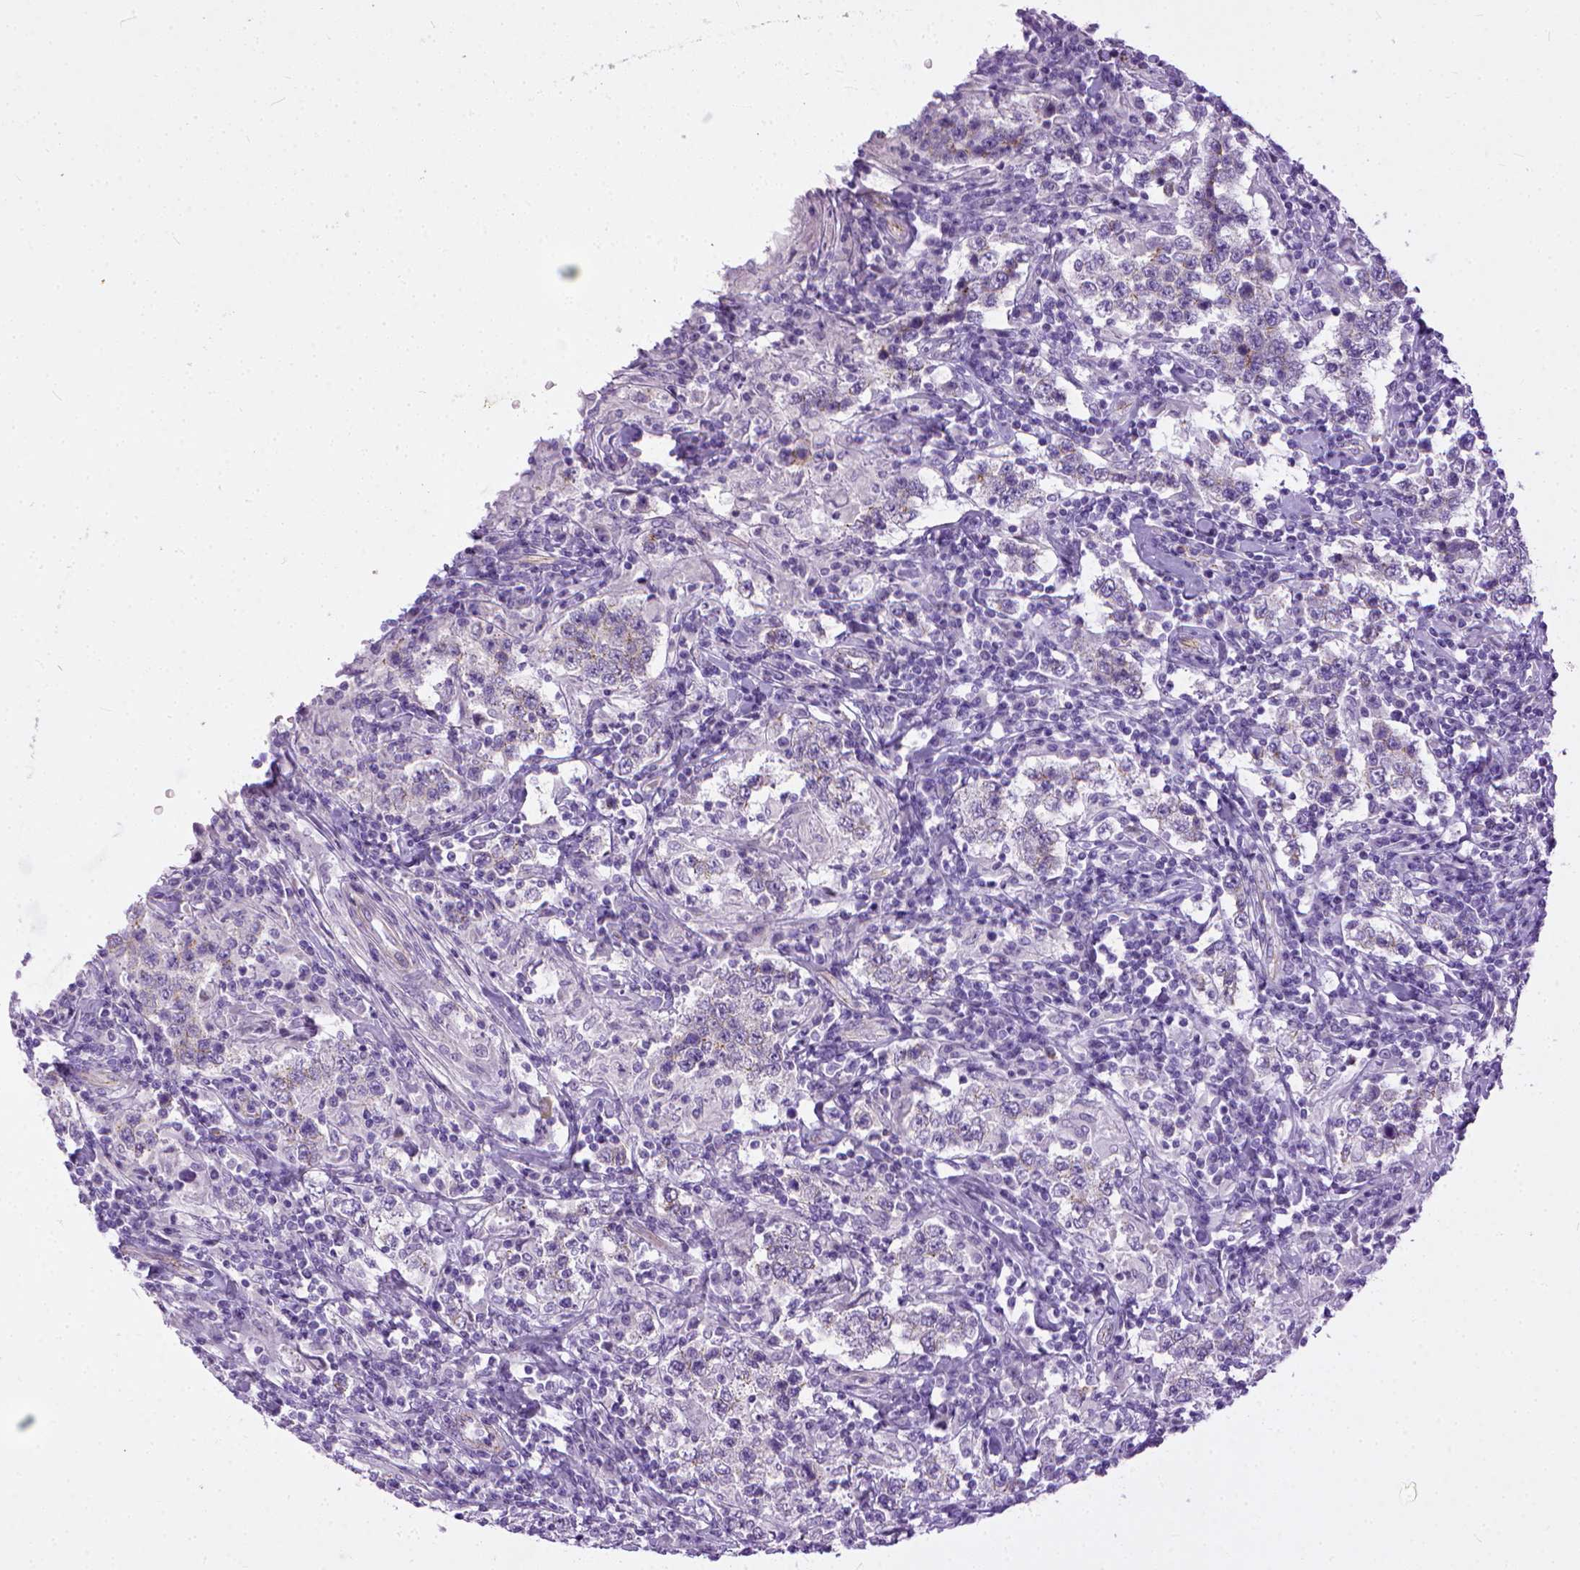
{"staining": {"intensity": "negative", "quantity": "none", "location": "none"}, "tissue": "testis cancer", "cell_type": "Tumor cells", "image_type": "cancer", "snomed": [{"axis": "morphology", "description": "Seminoma, NOS"}, {"axis": "morphology", "description": "Carcinoma, Embryonal, NOS"}, {"axis": "topography", "description": "Testis"}], "caption": "An IHC photomicrograph of testis cancer (seminoma) is shown. There is no staining in tumor cells of testis cancer (seminoma). (Brightfield microscopy of DAB immunohistochemistry (IHC) at high magnification).", "gene": "ADGRF1", "patient": {"sex": "male", "age": 41}}